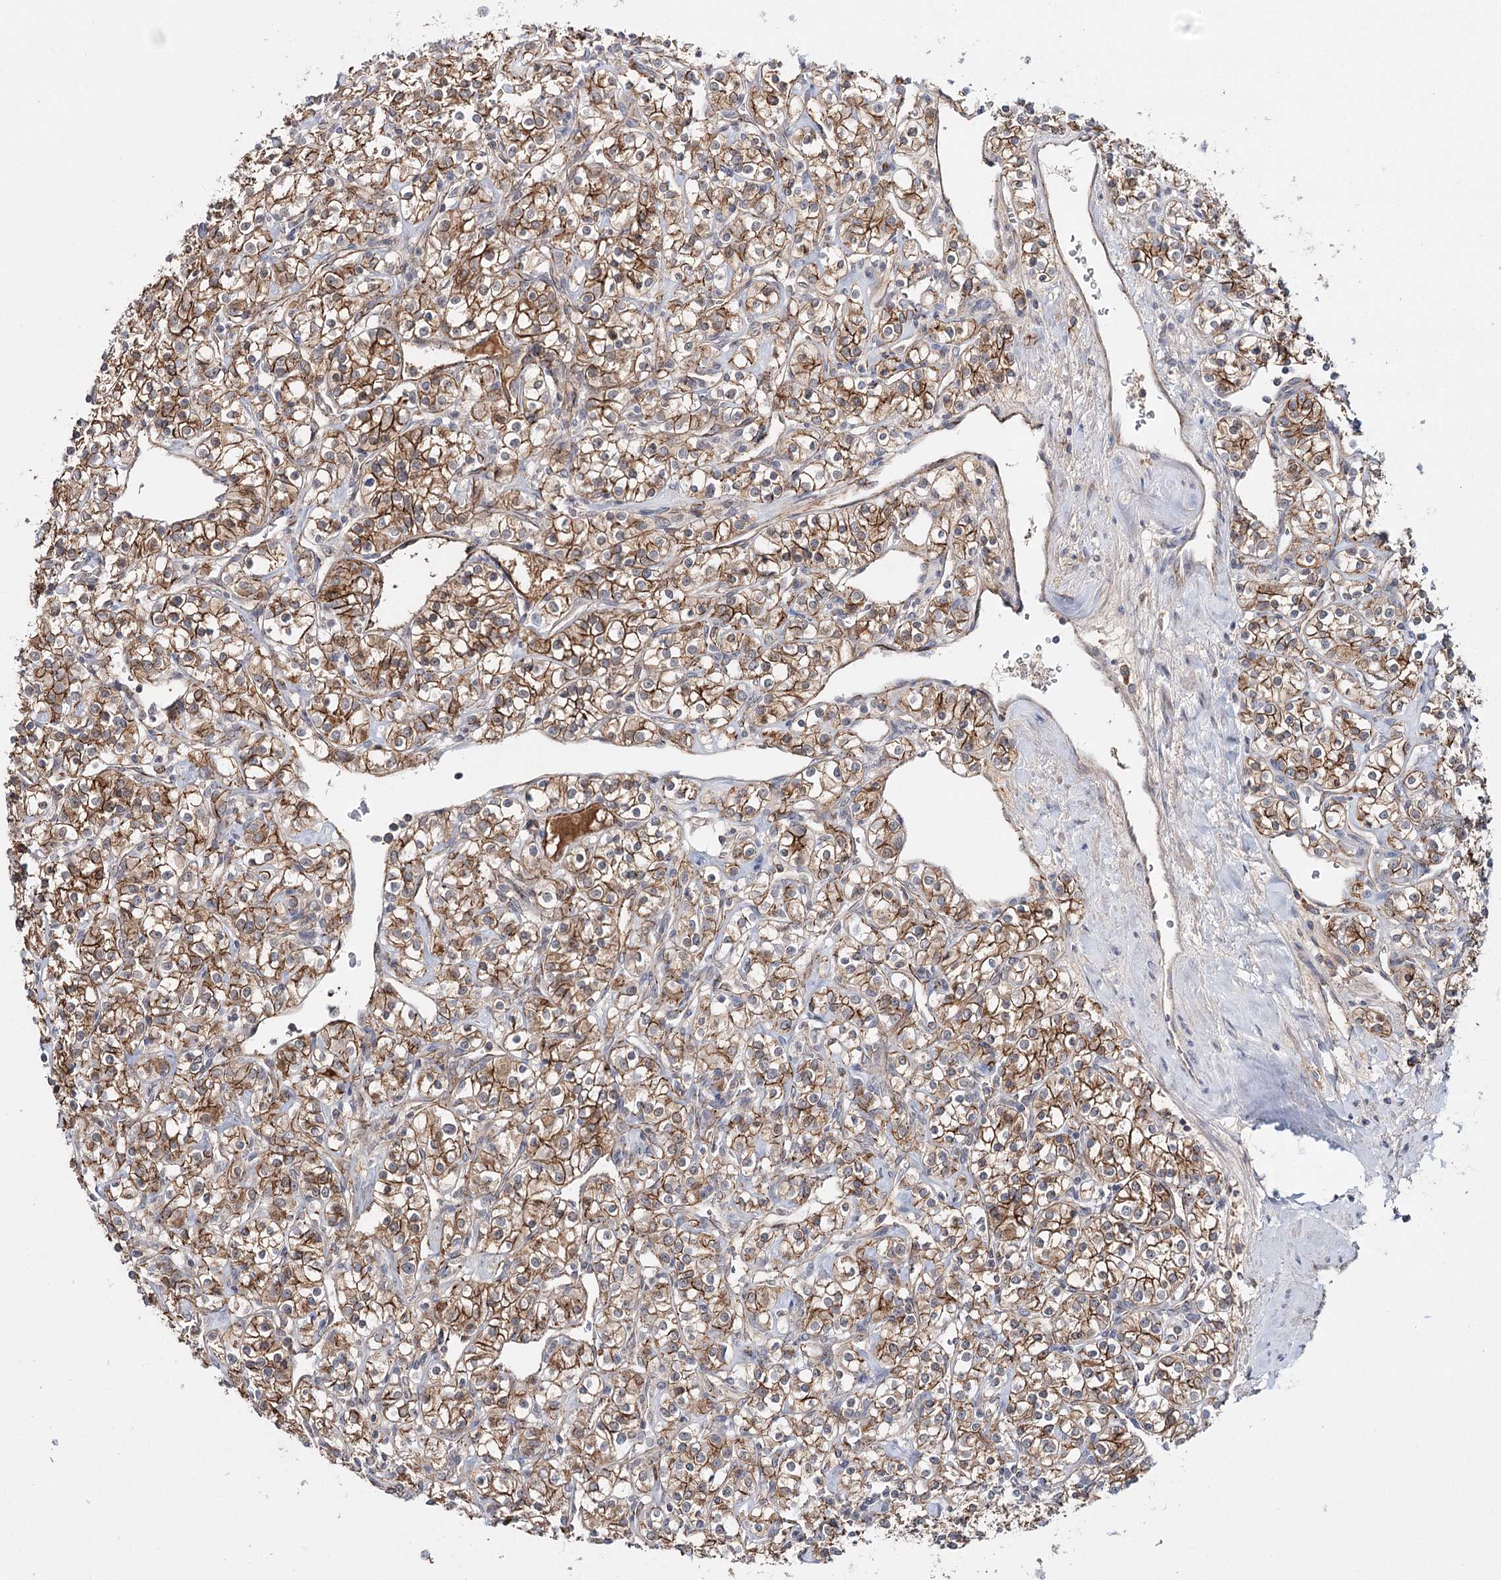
{"staining": {"intensity": "moderate", "quantity": ">75%", "location": "cytoplasmic/membranous"}, "tissue": "renal cancer", "cell_type": "Tumor cells", "image_type": "cancer", "snomed": [{"axis": "morphology", "description": "Adenocarcinoma, NOS"}, {"axis": "topography", "description": "Kidney"}], "caption": "Immunohistochemical staining of renal cancer (adenocarcinoma) displays moderate cytoplasmic/membranous protein positivity in approximately >75% of tumor cells.", "gene": "PKP4", "patient": {"sex": "male", "age": 77}}